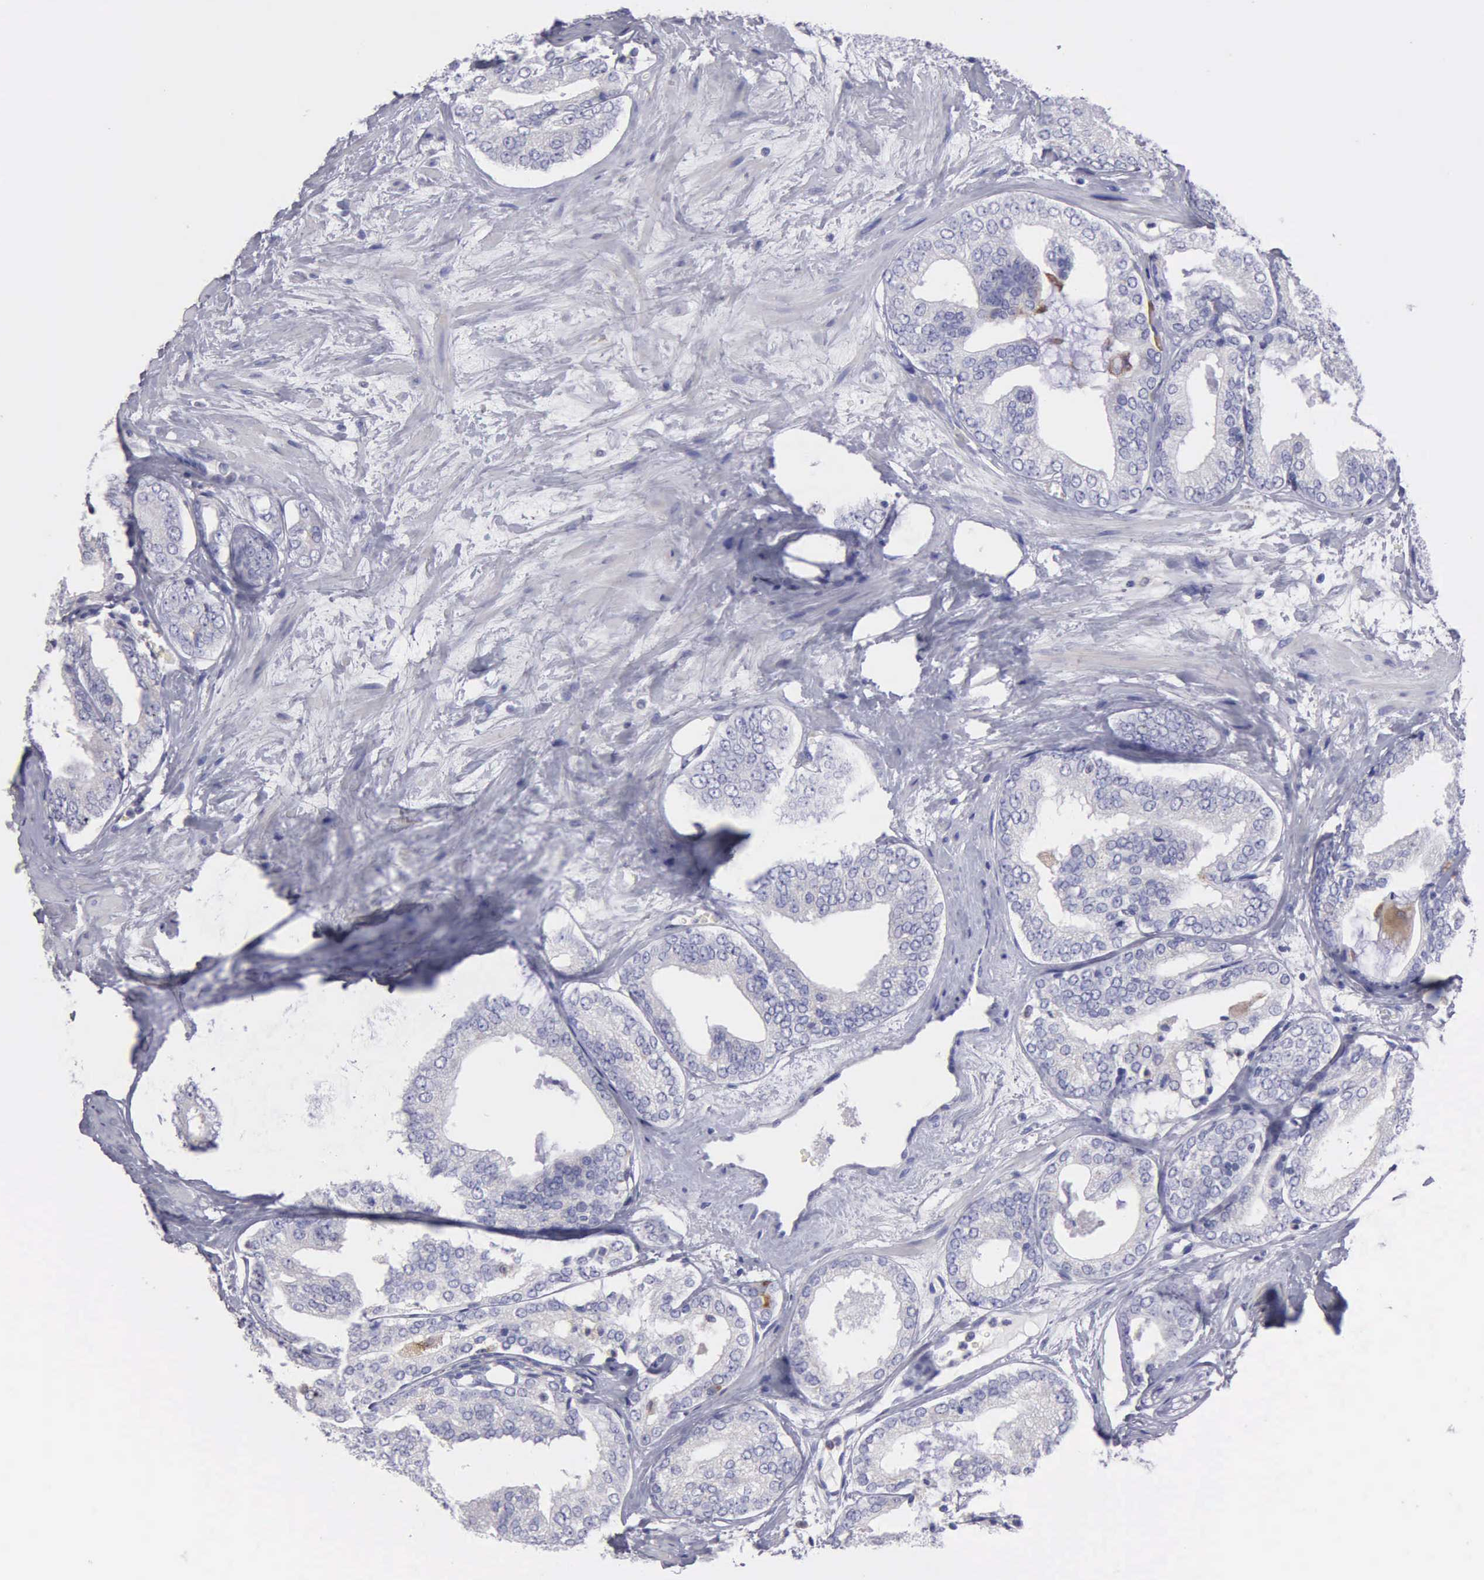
{"staining": {"intensity": "negative", "quantity": "none", "location": "none"}, "tissue": "prostate cancer", "cell_type": "Tumor cells", "image_type": "cancer", "snomed": [{"axis": "morphology", "description": "Adenocarcinoma, Medium grade"}, {"axis": "topography", "description": "Prostate"}], "caption": "This is an IHC histopathology image of prostate cancer. There is no expression in tumor cells.", "gene": "TYRP1", "patient": {"sex": "male", "age": 79}}